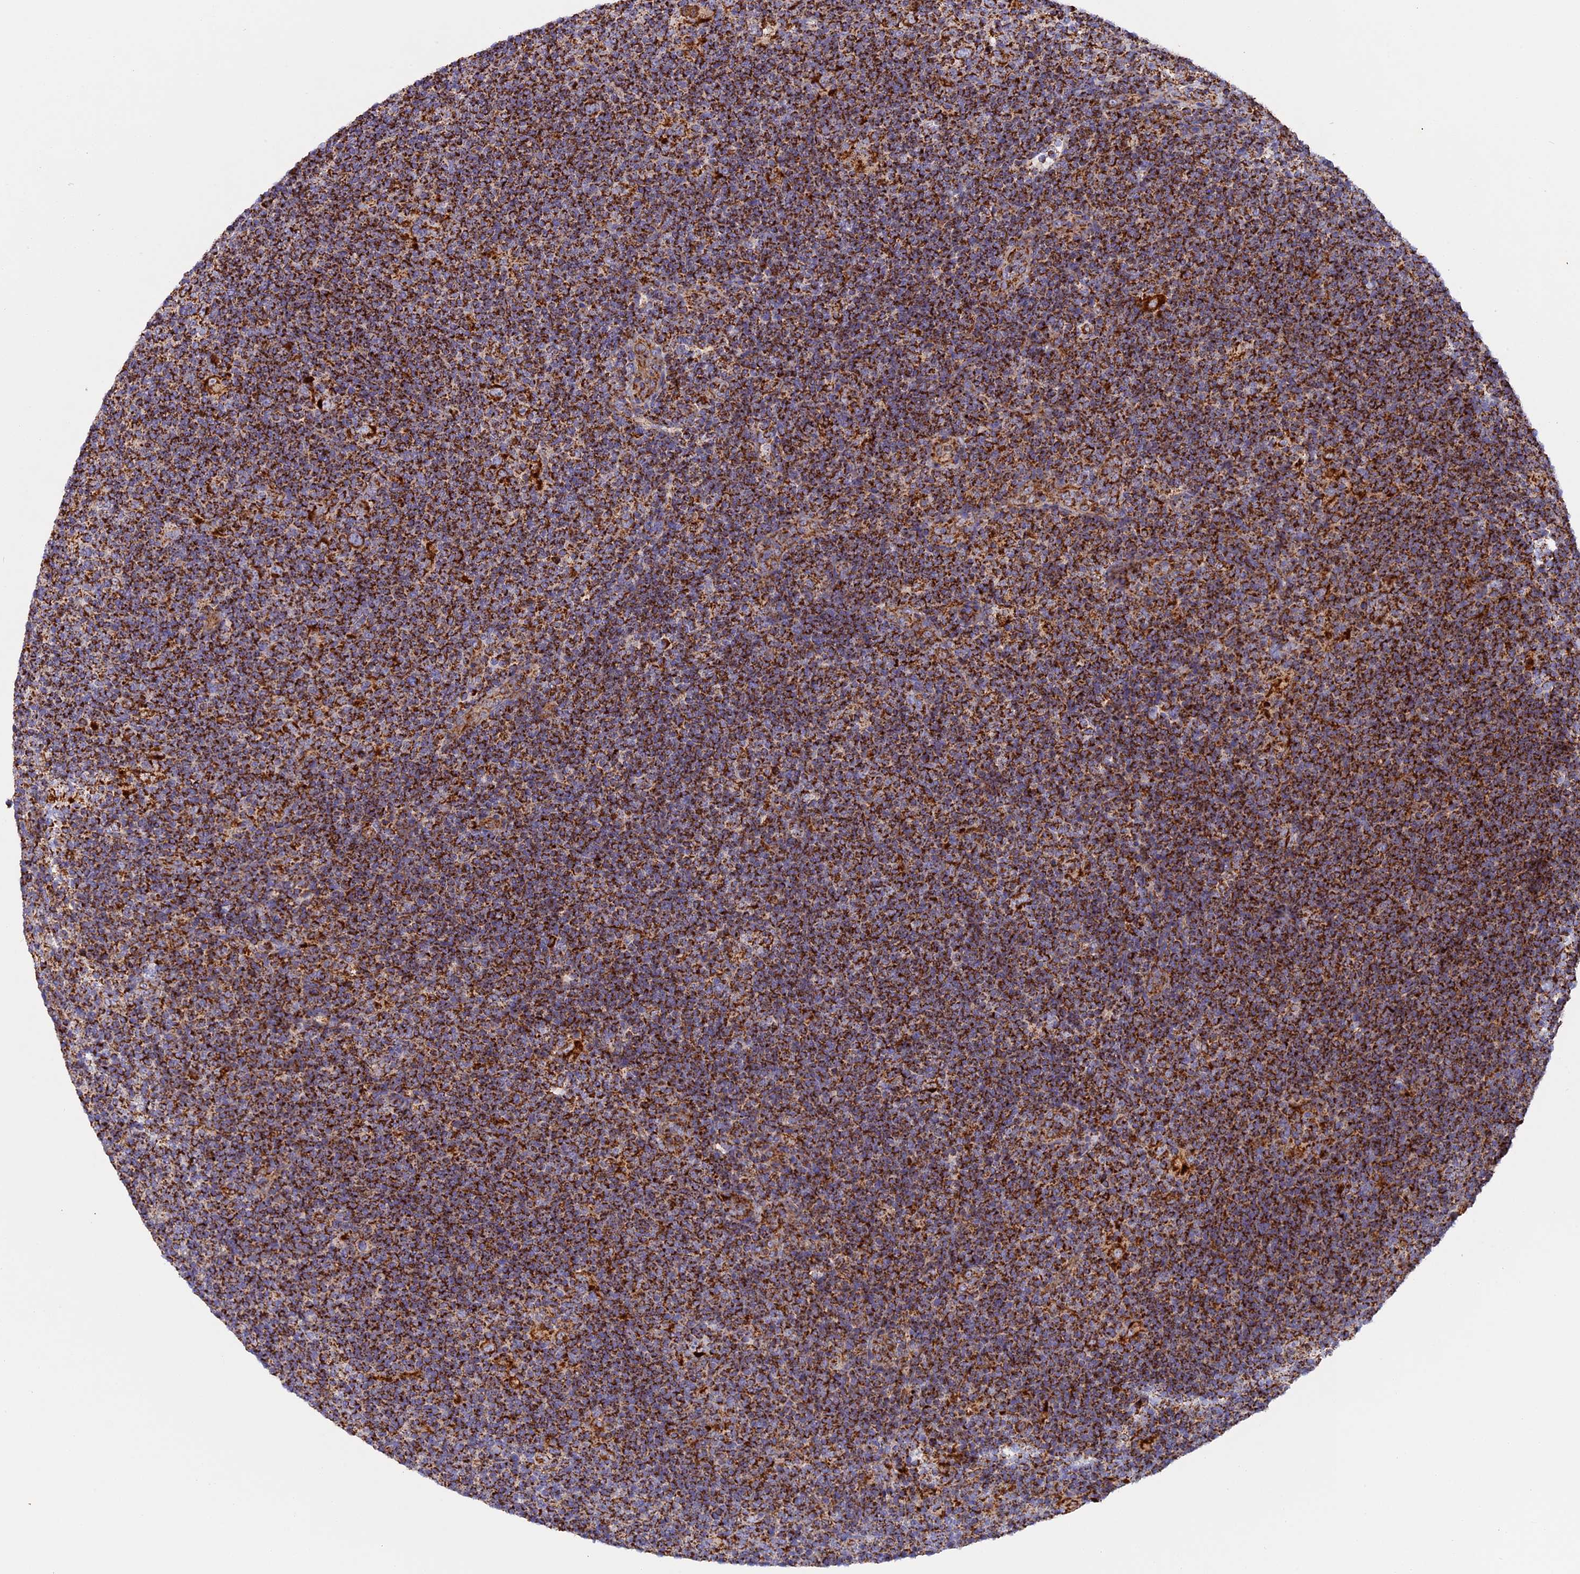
{"staining": {"intensity": "strong", "quantity": ">75%", "location": "cytoplasmic/membranous"}, "tissue": "lymphoma", "cell_type": "Tumor cells", "image_type": "cancer", "snomed": [{"axis": "morphology", "description": "Hodgkin's disease, NOS"}, {"axis": "topography", "description": "Lymph node"}], "caption": "Protein expression analysis of lymphoma displays strong cytoplasmic/membranous expression in approximately >75% of tumor cells.", "gene": "UQCRB", "patient": {"sex": "female", "age": 57}}